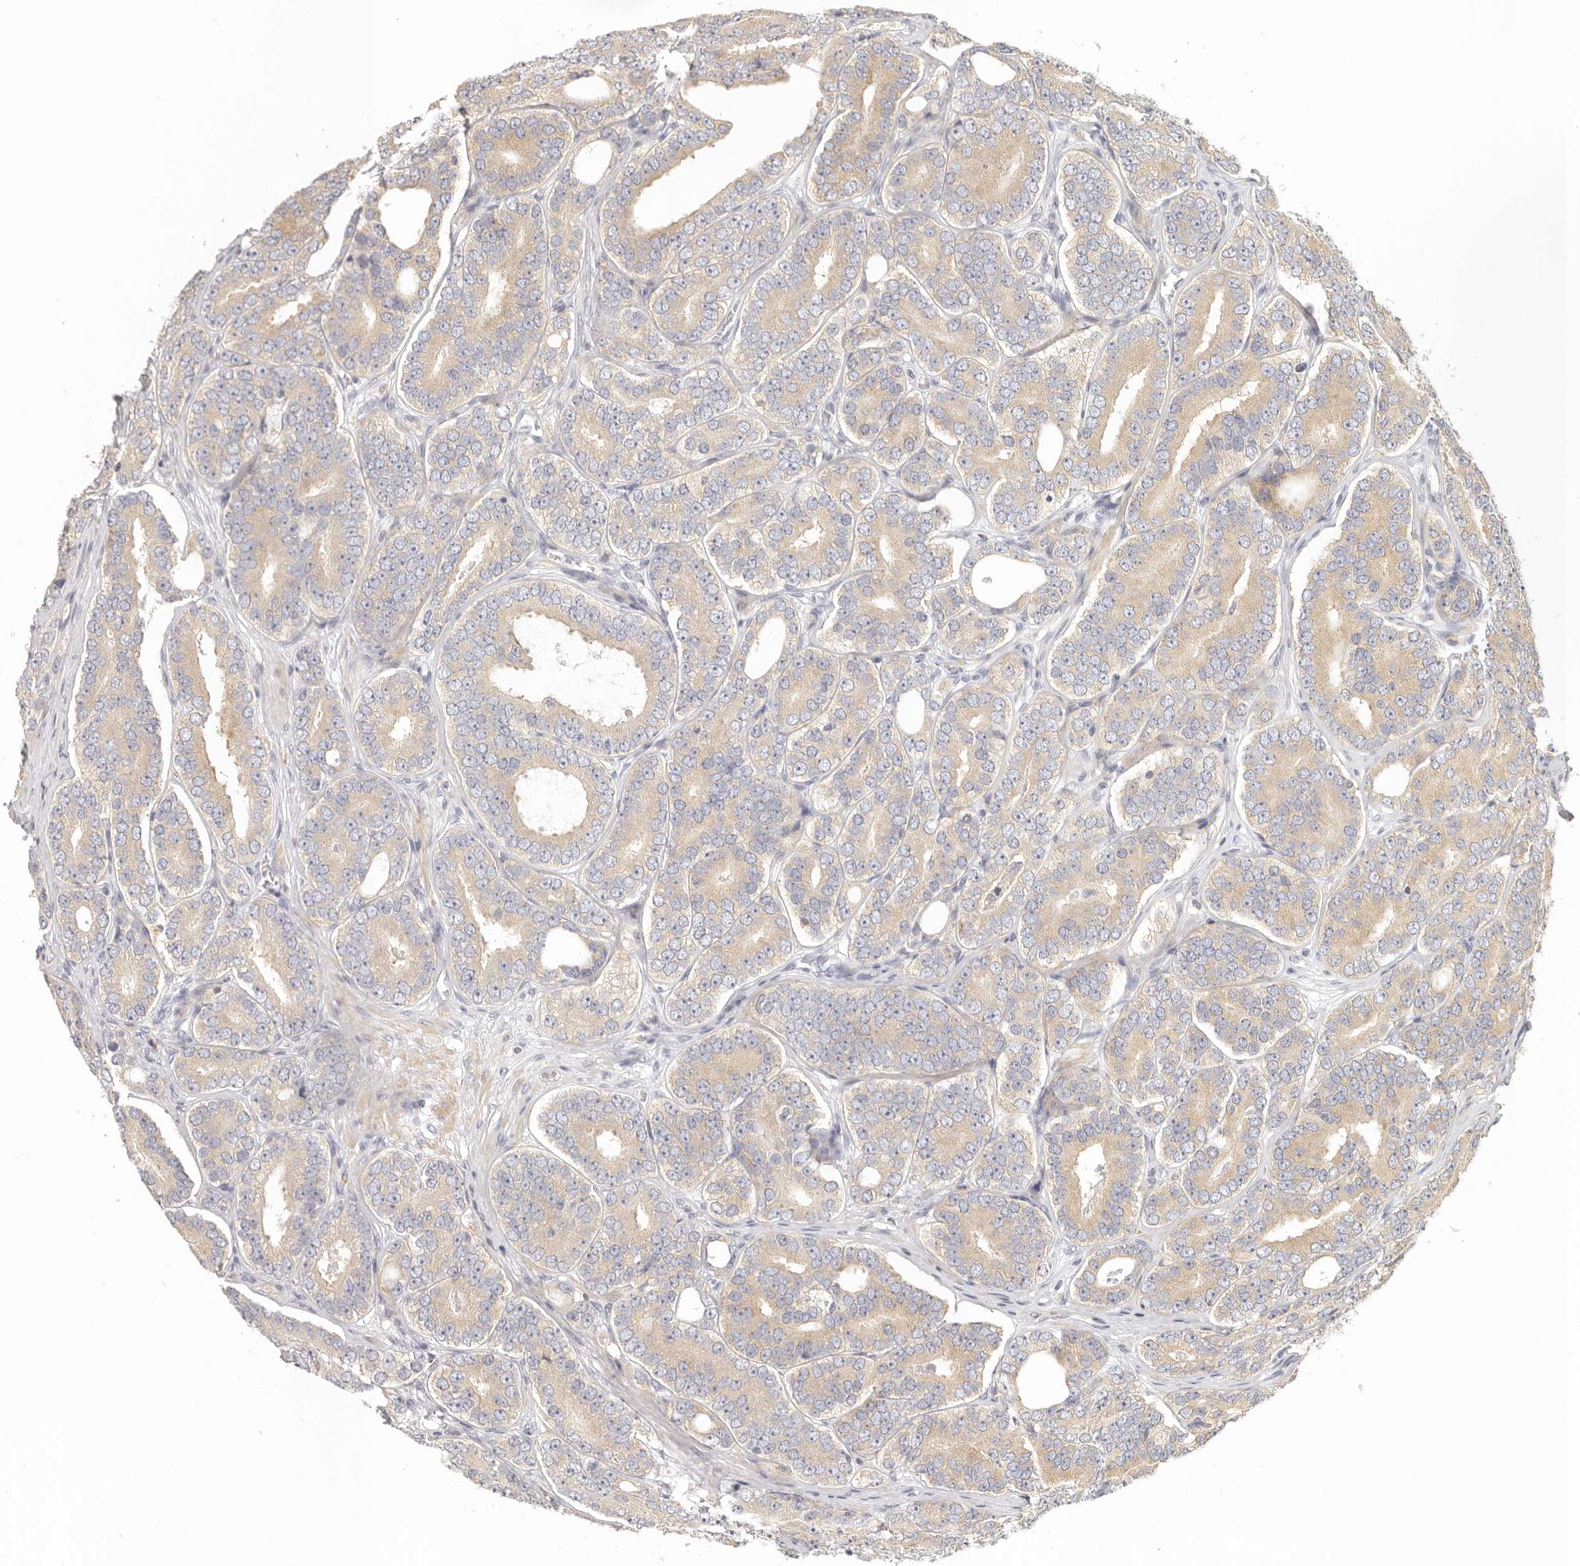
{"staining": {"intensity": "weak", "quantity": "25%-75%", "location": "cytoplasmic/membranous"}, "tissue": "prostate cancer", "cell_type": "Tumor cells", "image_type": "cancer", "snomed": [{"axis": "morphology", "description": "Adenocarcinoma, High grade"}, {"axis": "topography", "description": "Prostate"}], "caption": "Immunohistochemical staining of human prostate high-grade adenocarcinoma exhibits low levels of weak cytoplasmic/membranous protein positivity in about 25%-75% of tumor cells. The staining is performed using DAB (3,3'-diaminobenzidine) brown chromogen to label protein expression. The nuclei are counter-stained blue using hematoxylin.", "gene": "ANXA9", "patient": {"sex": "male", "age": 56}}